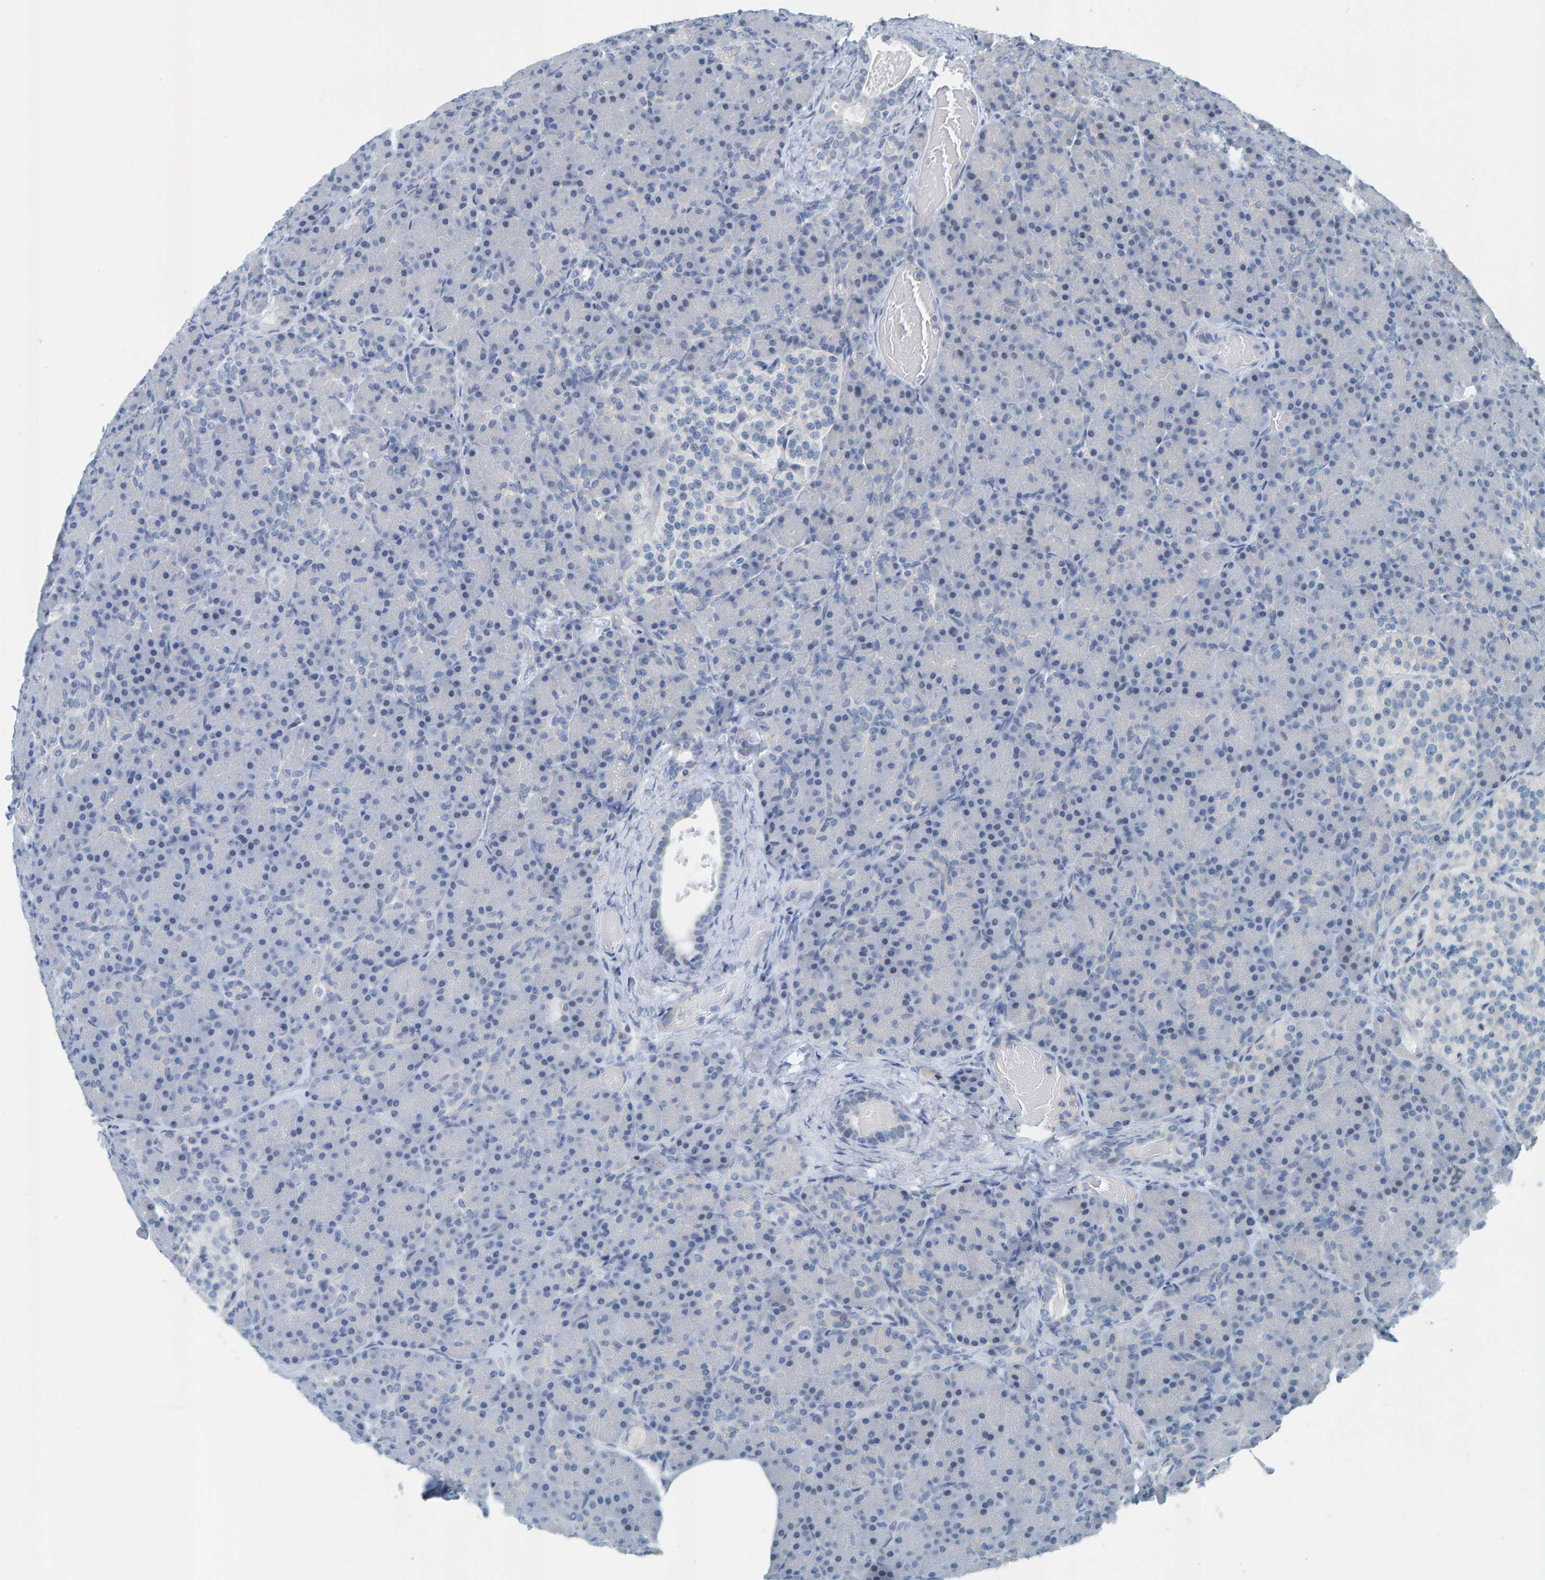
{"staining": {"intensity": "negative", "quantity": "none", "location": "none"}, "tissue": "pancreas", "cell_type": "Exocrine glandular cells", "image_type": "normal", "snomed": [{"axis": "morphology", "description": "Normal tissue, NOS"}, {"axis": "topography", "description": "Pancreas"}], "caption": "The immunohistochemistry (IHC) micrograph has no significant positivity in exocrine glandular cells of pancreas.", "gene": "CNP", "patient": {"sex": "female", "age": 43}}